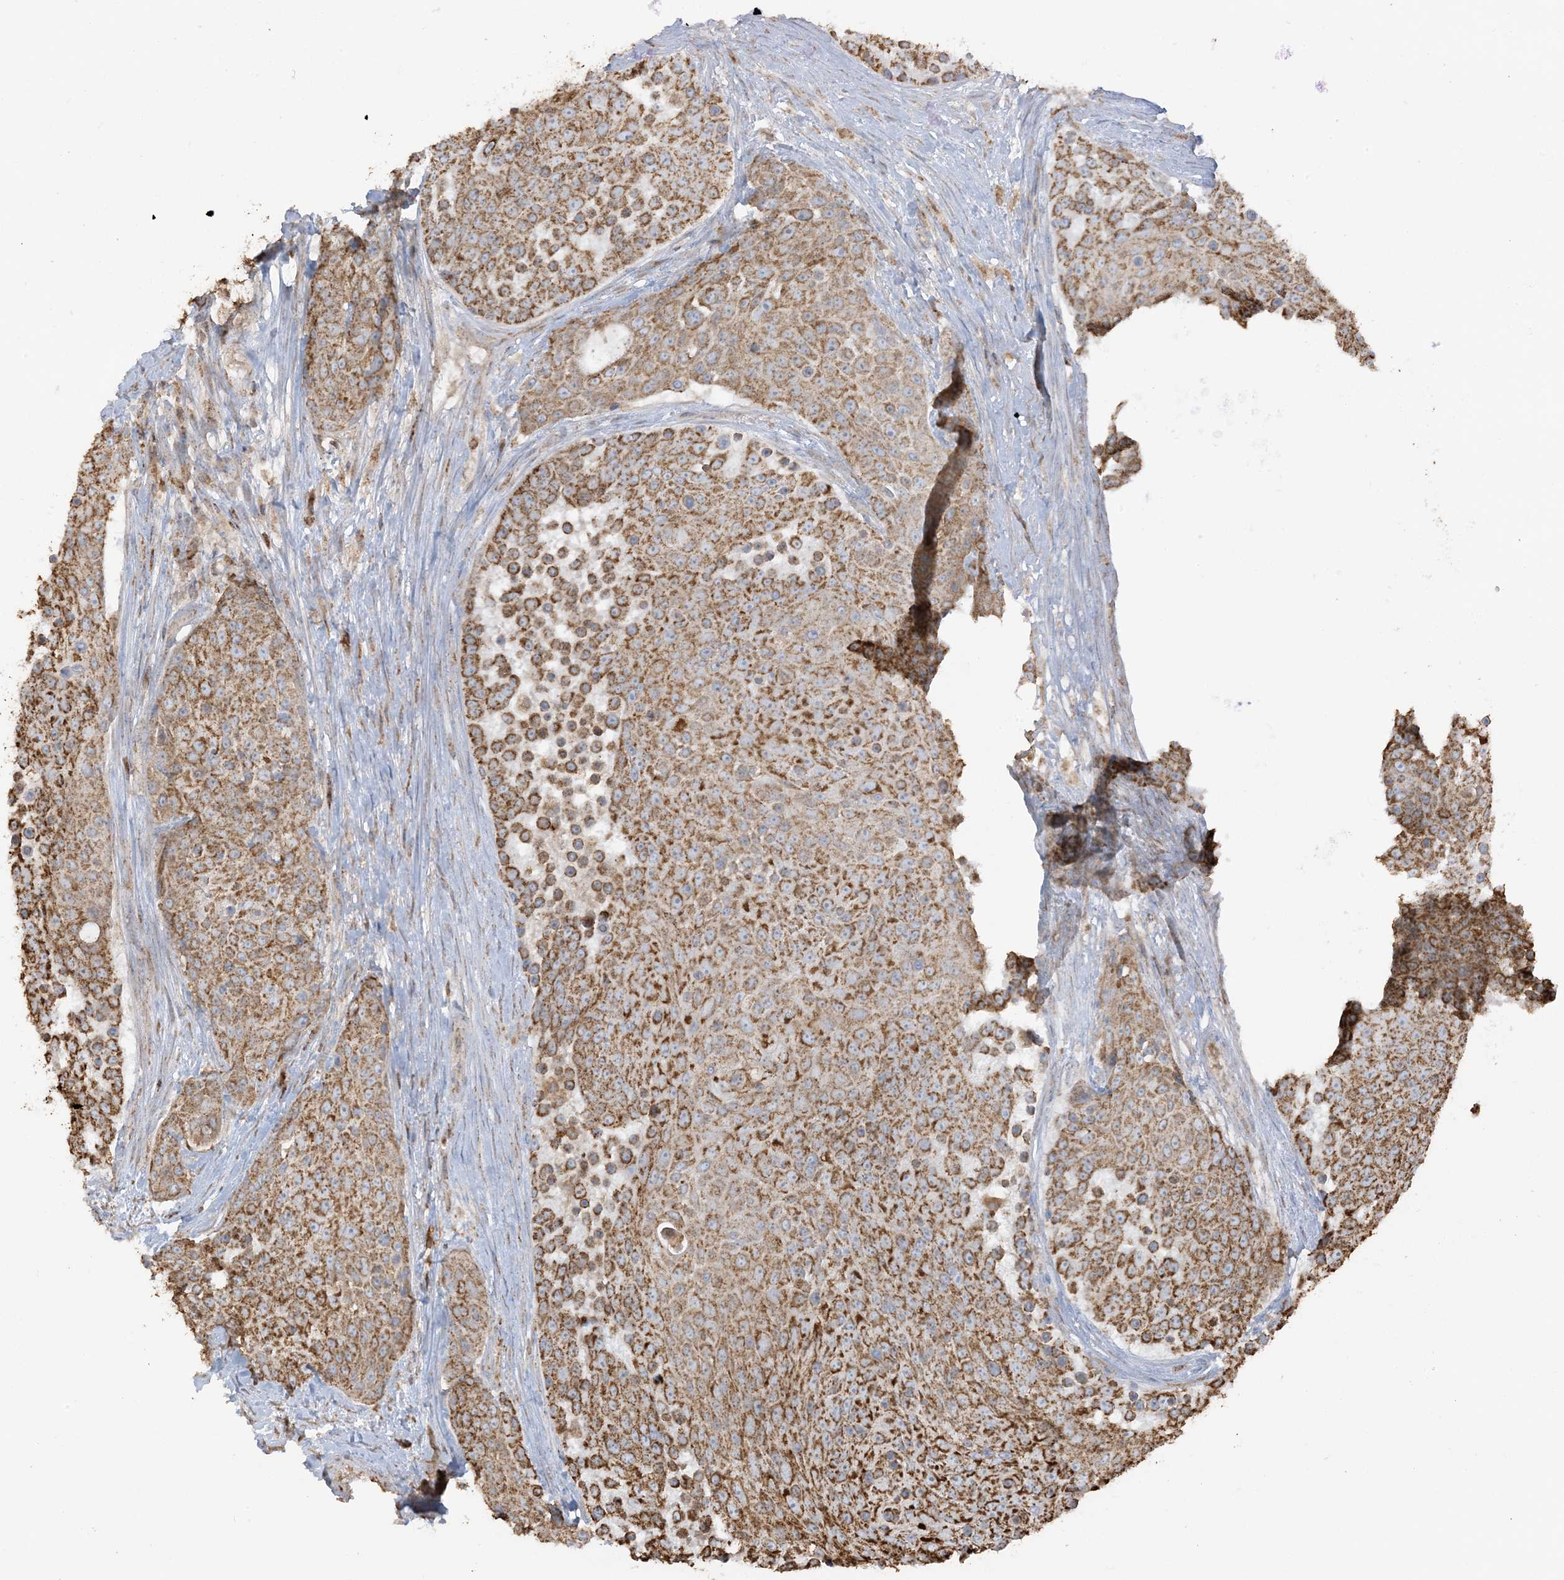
{"staining": {"intensity": "moderate", "quantity": ">75%", "location": "cytoplasmic/membranous"}, "tissue": "urothelial cancer", "cell_type": "Tumor cells", "image_type": "cancer", "snomed": [{"axis": "morphology", "description": "Urothelial carcinoma, High grade"}, {"axis": "topography", "description": "Urinary bladder"}], "caption": "Moderate cytoplasmic/membranous staining is identified in about >75% of tumor cells in high-grade urothelial carcinoma. The staining is performed using DAB (3,3'-diaminobenzidine) brown chromogen to label protein expression. The nuclei are counter-stained blue using hematoxylin.", "gene": "AGA", "patient": {"sex": "female", "age": 63}}